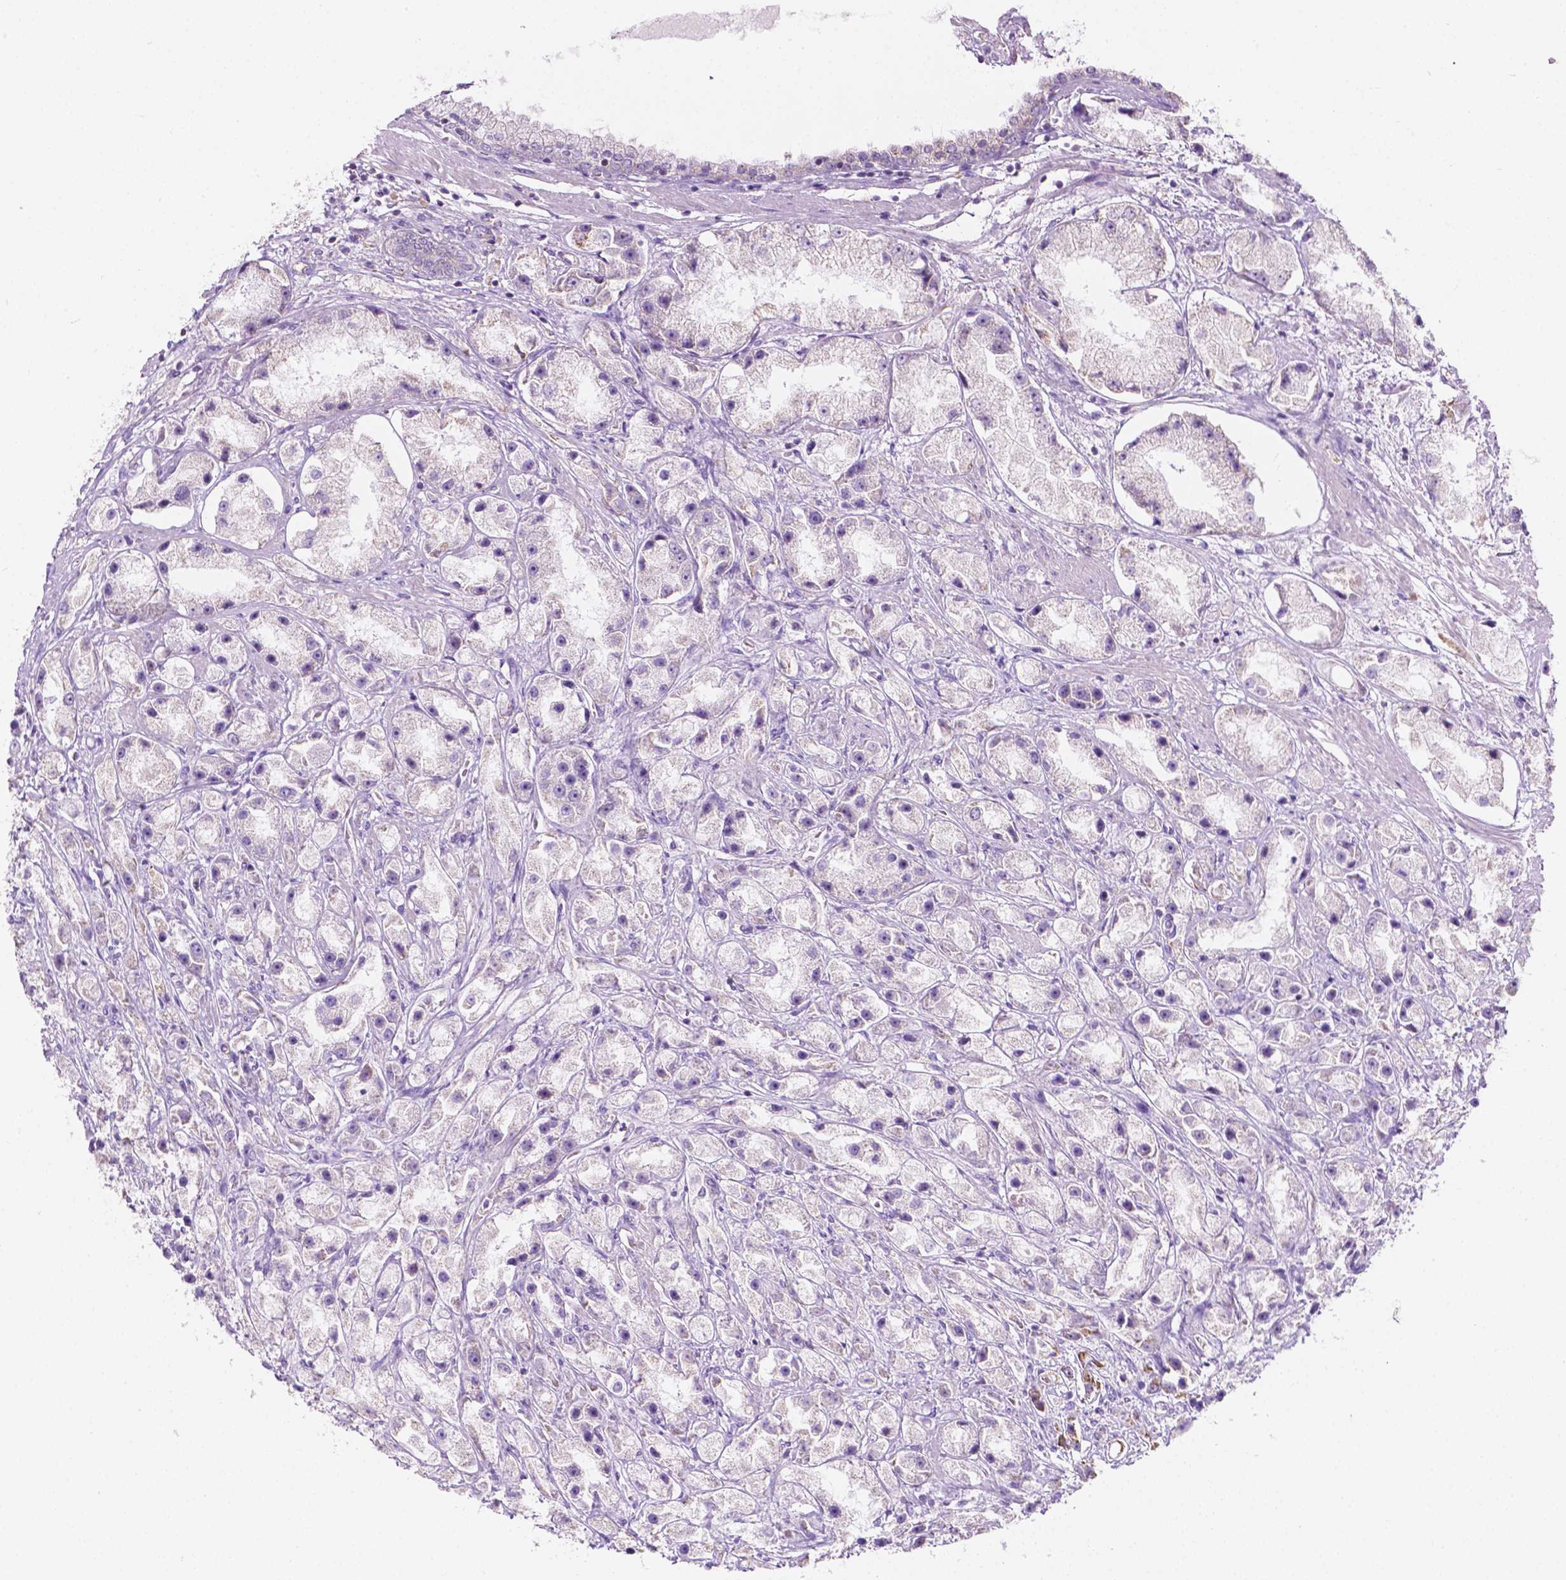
{"staining": {"intensity": "negative", "quantity": "none", "location": "none"}, "tissue": "prostate cancer", "cell_type": "Tumor cells", "image_type": "cancer", "snomed": [{"axis": "morphology", "description": "Adenocarcinoma, High grade"}, {"axis": "topography", "description": "Prostate"}], "caption": "Immunohistochemical staining of prostate adenocarcinoma (high-grade) displays no significant expression in tumor cells.", "gene": "NOS1AP", "patient": {"sex": "male", "age": 67}}